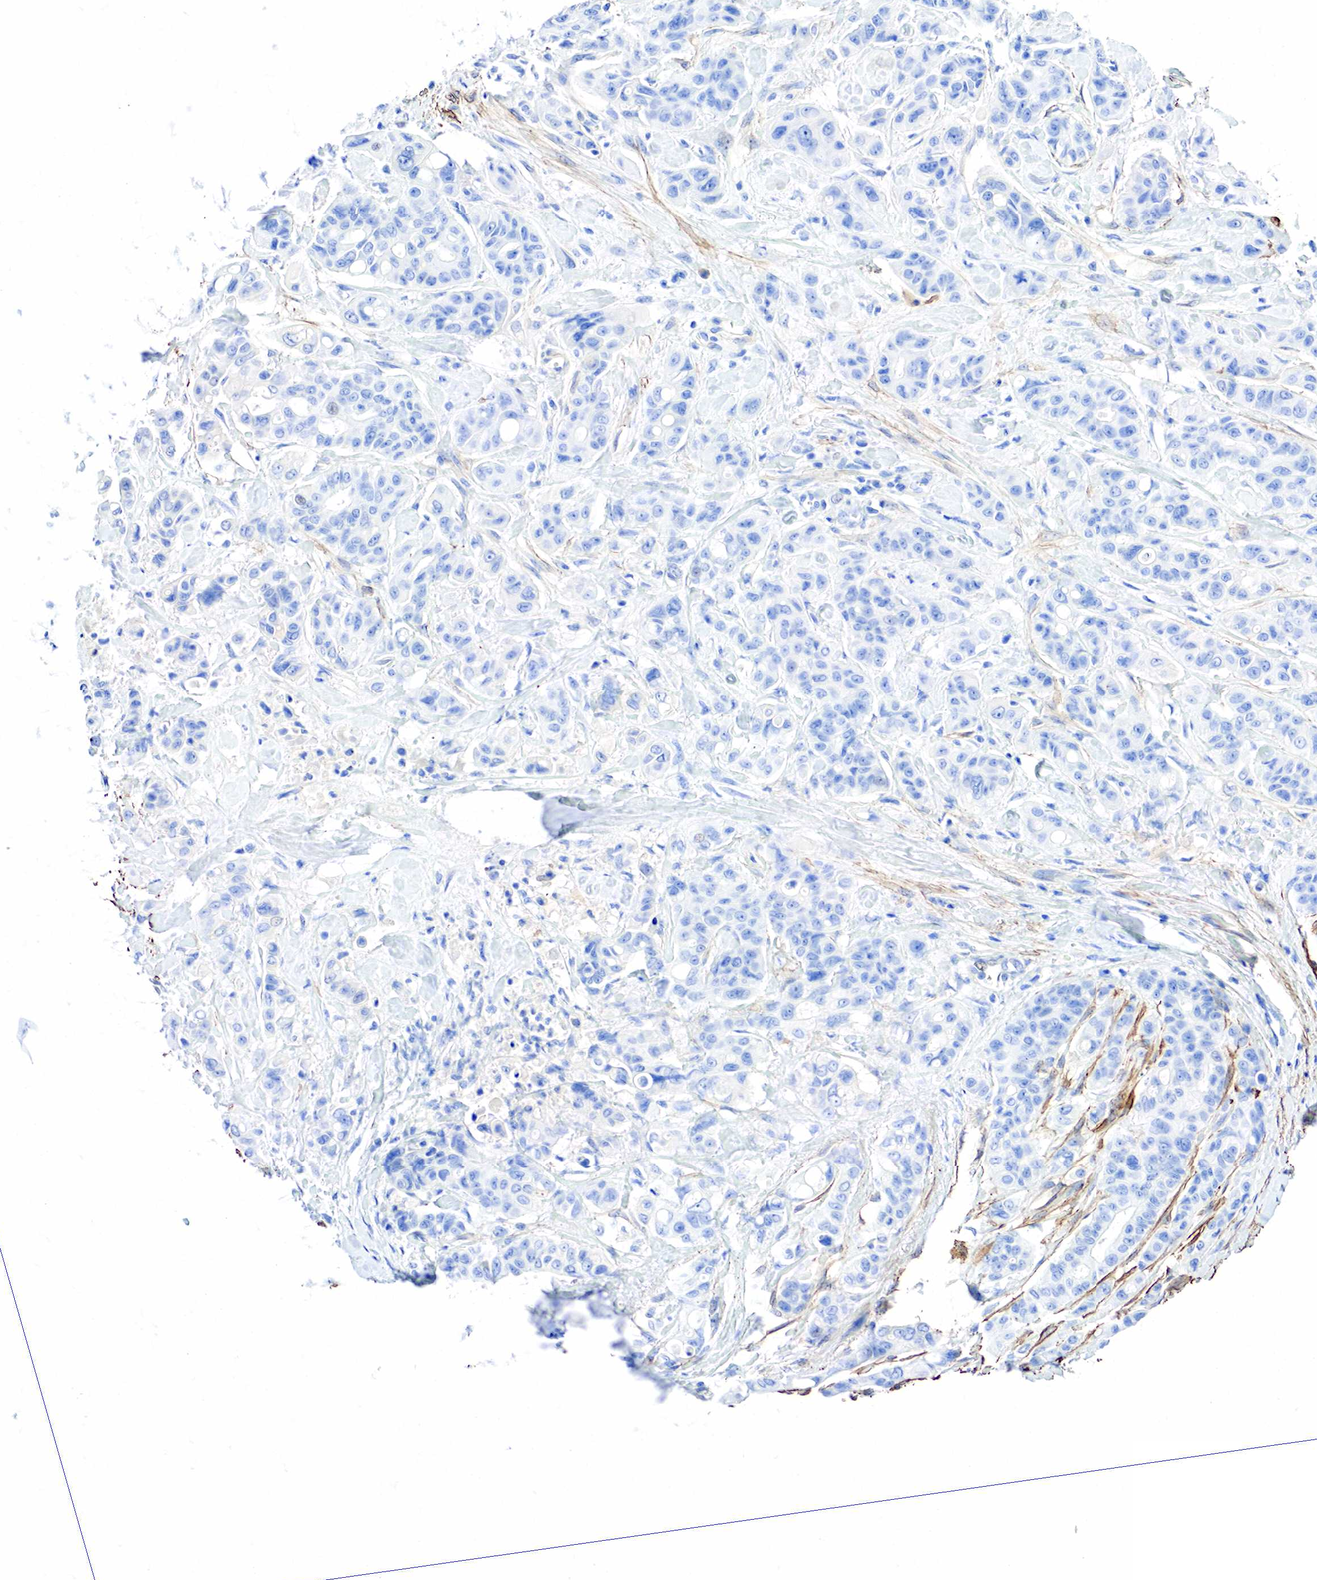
{"staining": {"intensity": "negative", "quantity": "none", "location": "none"}, "tissue": "colorectal cancer", "cell_type": "Tumor cells", "image_type": "cancer", "snomed": [{"axis": "morphology", "description": "Adenocarcinoma, NOS"}, {"axis": "topography", "description": "Colon"}], "caption": "This photomicrograph is of colorectal cancer (adenocarcinoma) stained with IHC to label a protein in brown with the nuclei are counter-stained blue. There is no staining in tumor cells.", "gene": "ACTA1", "patient": {"sex": "female", "age": 70}}